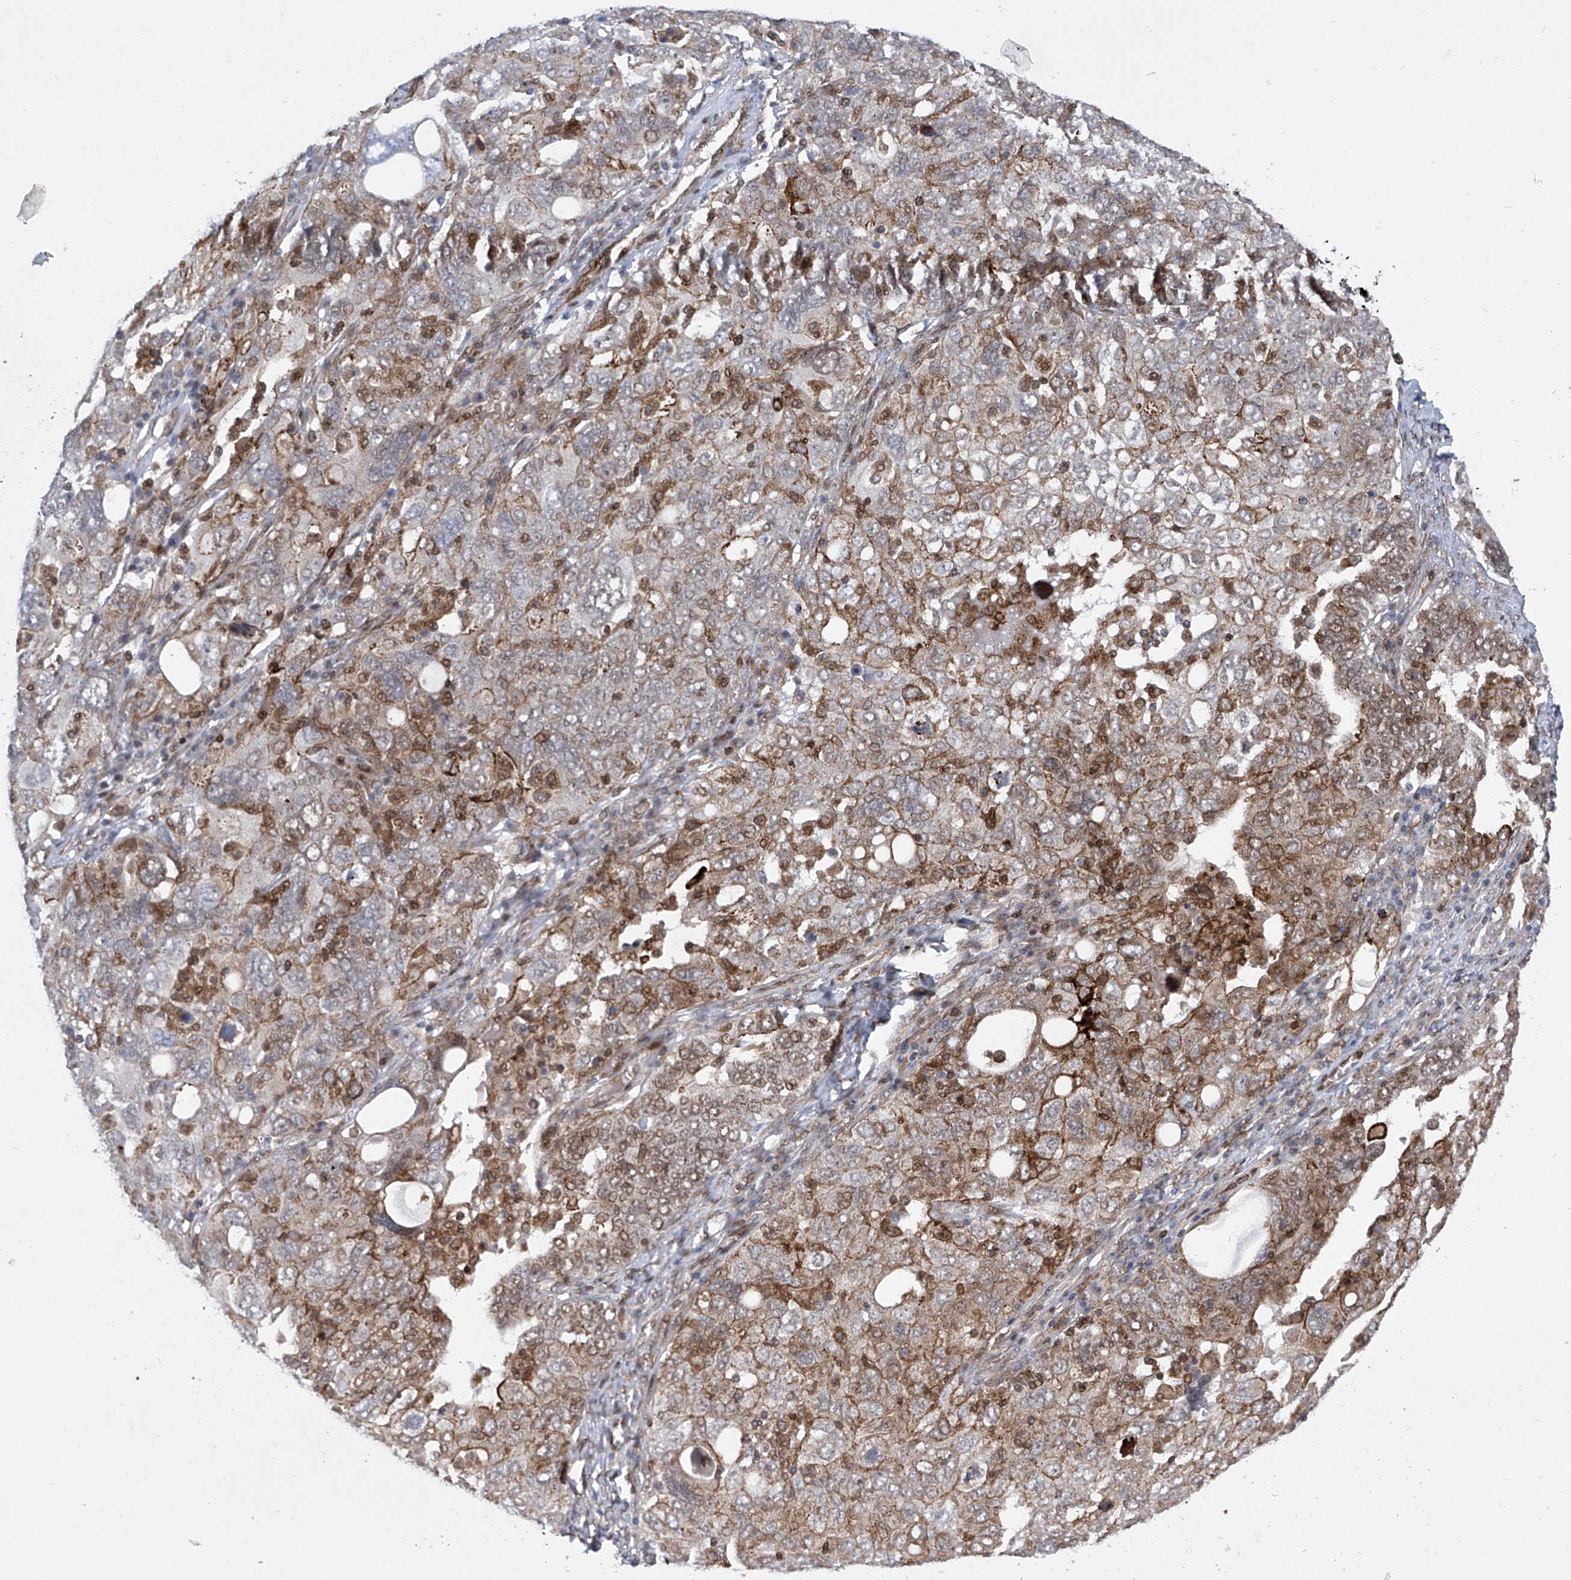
{"staining": {"intensity": "moderate", "quantity": "25%-75%", "location": "cytoplasmic/membranous"}, "tissue": "ovarian cancer", "cell_type": "Tumor cells", "image_type": "cancer", "snomed": [{"axis": "morphology", "description": "Carcinoma, endometroid"}, {"axis": "topography", "description": "Ovary"}], "caption": "Human ovarian cancer (endometroid carcinoma) stained for a protein (brown) displays moderate cytoplasmic/membranous positive positivity in approximately 25%-75% of tumor cells.", "gene": "CEP290", "patient": {"sex": "female", "age": 62}}